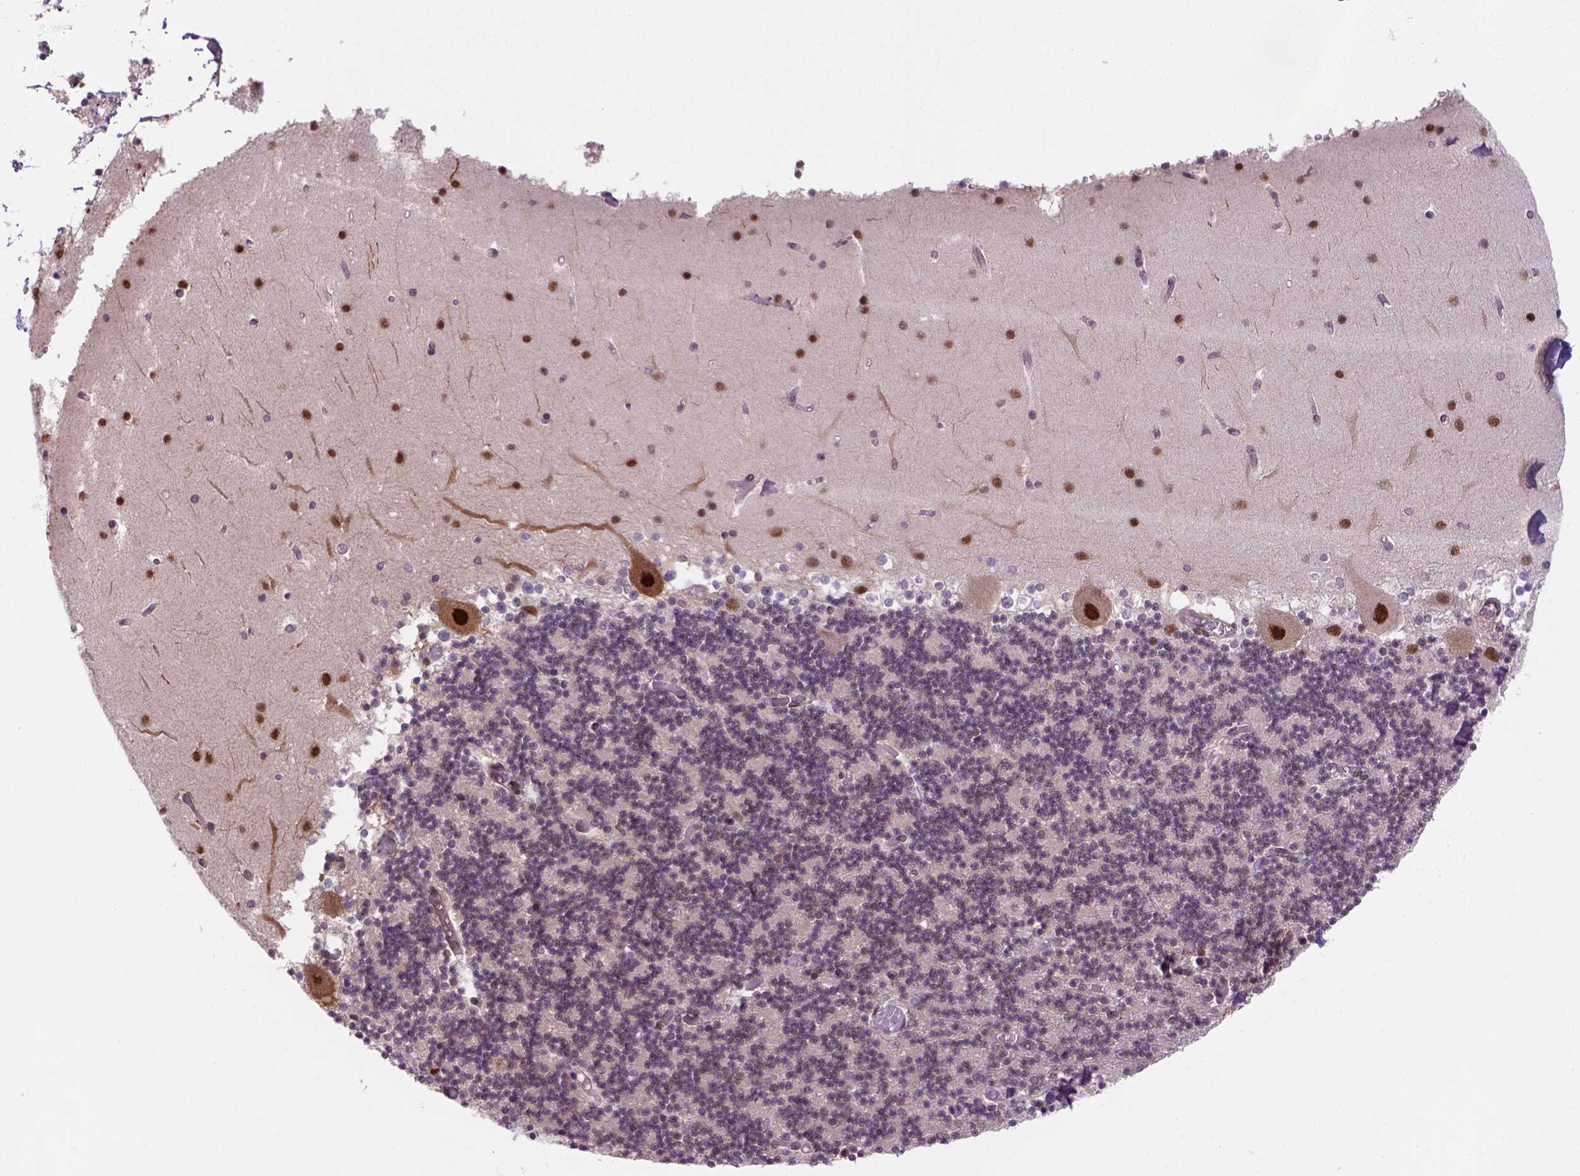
{"staining": {"intensity": "moderate", "quantity": "<25%", "location": "nuclear"}, "tissue": "cerebellum", "cell_type": "Cells in granular layer", "image_type": "normal", "snomed": [{"axis": "morphology", "description": "Normal tissue, NOS"}, {"axis": "topography", "description": "Cerebellum"}], "caption": "About <25% of cells in granular layer in benign cerebellum demonstrate moderate nuclear protein expression as visualized by brown immunohistochemical staining.", "gene": "PSMC2", "patient": {"sex": "female", "age": 28}}